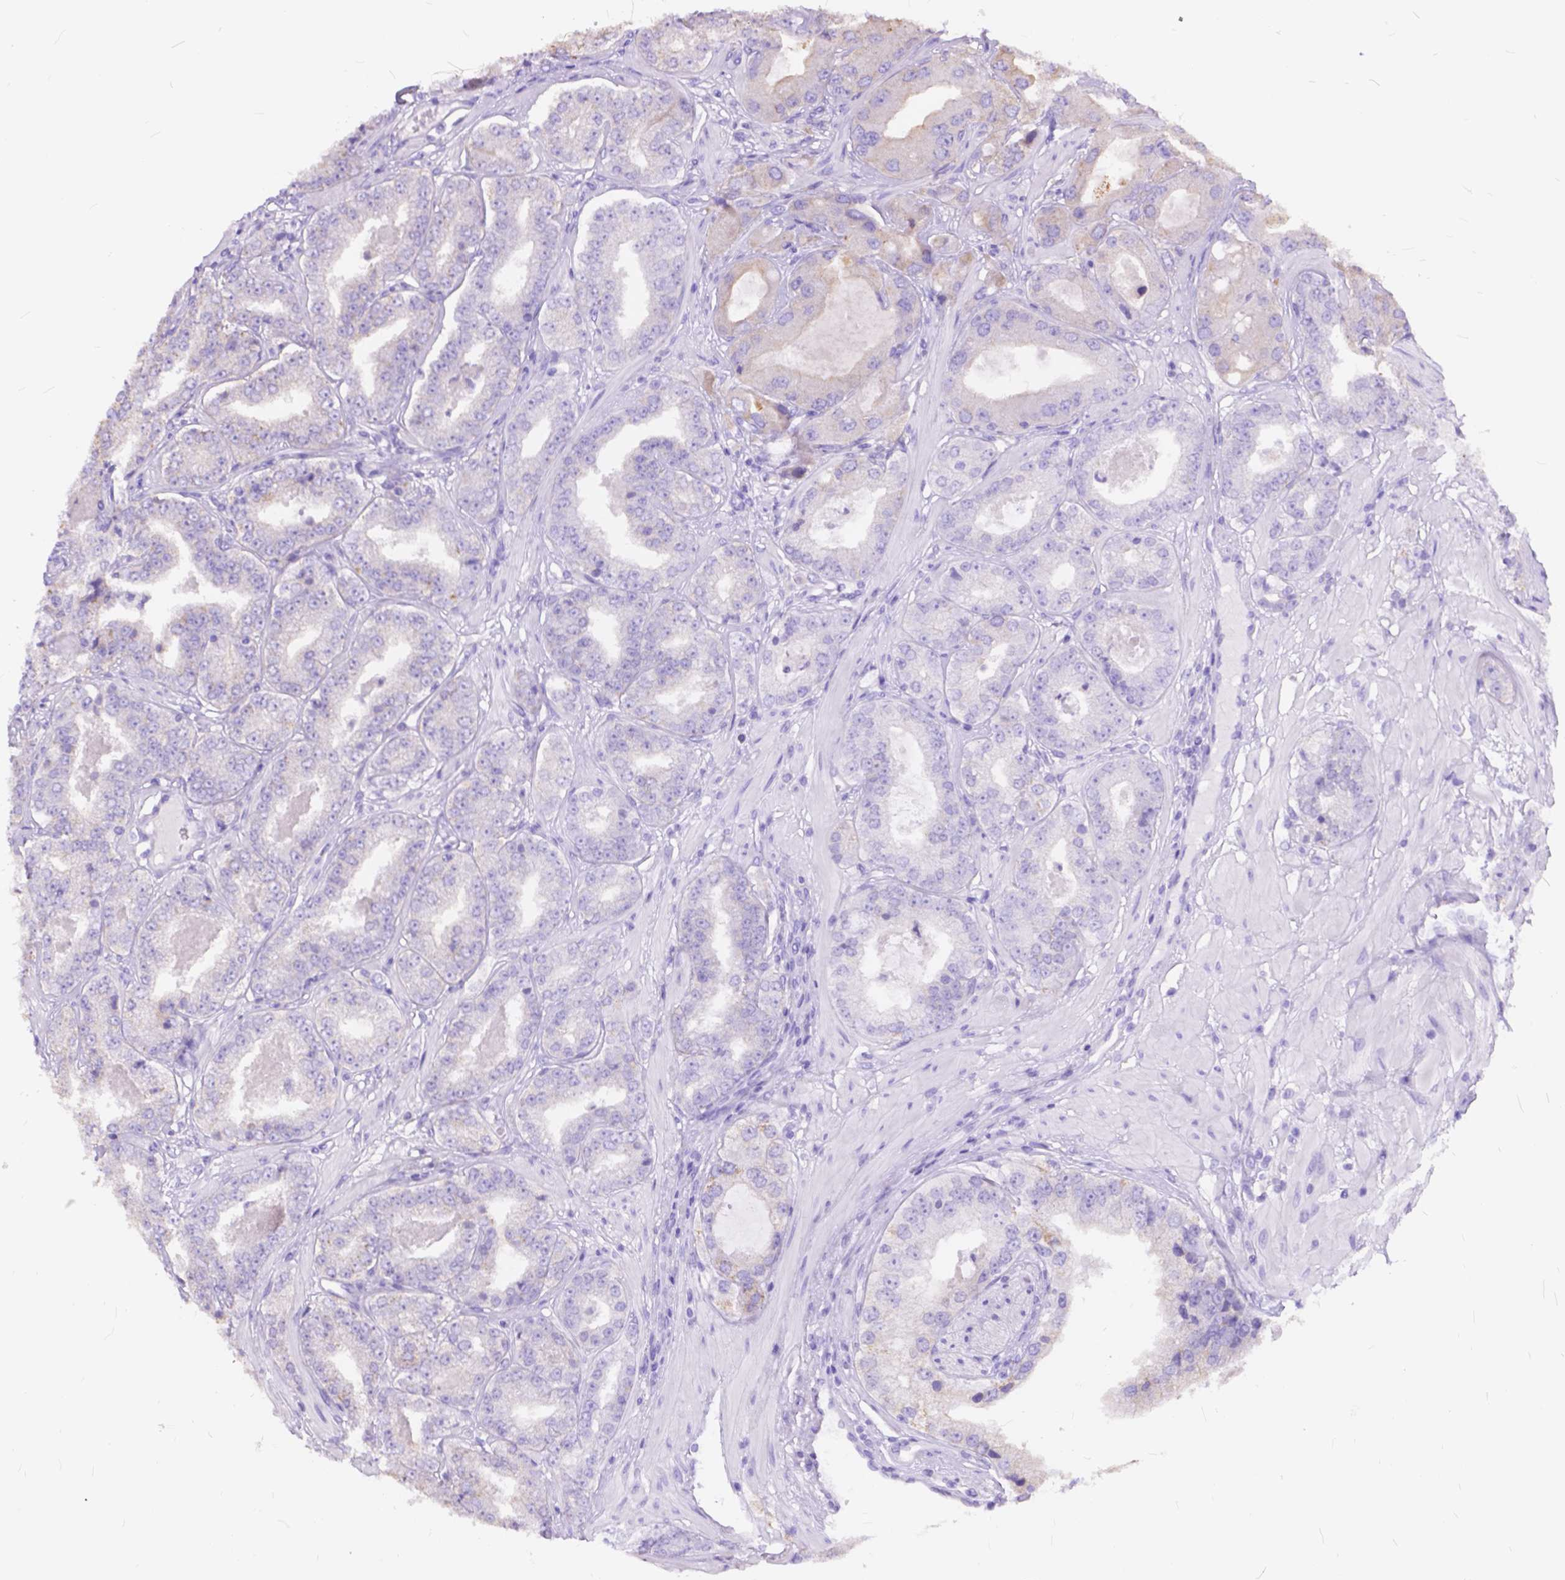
{"staining": {"intensity": "negative", "quantity": "none", "location": "none"}, "tissue": "prostate cancer", "cell_type": "Tumor cells", "image_type": "cancer", "snomed": [{"axis": "morphology", "description": "Adenocarcinoma, Low grade"}, {"axis": "topography", "description": "Prostate"}], "caption": "A high-resolution photomicrograph shows immunohistochemistry (IHC) staining of prostate cancer (low-grade adenocarcinoma), which reveals no significant positivity in tumor cells. (Stains: DAB immunohistochemistry with hematoxylin counter stain, Microscopy: brightfield microscopy at high magnification).", "gene": "FOXL2", "patient": {"sex": "male", "age": 60}}